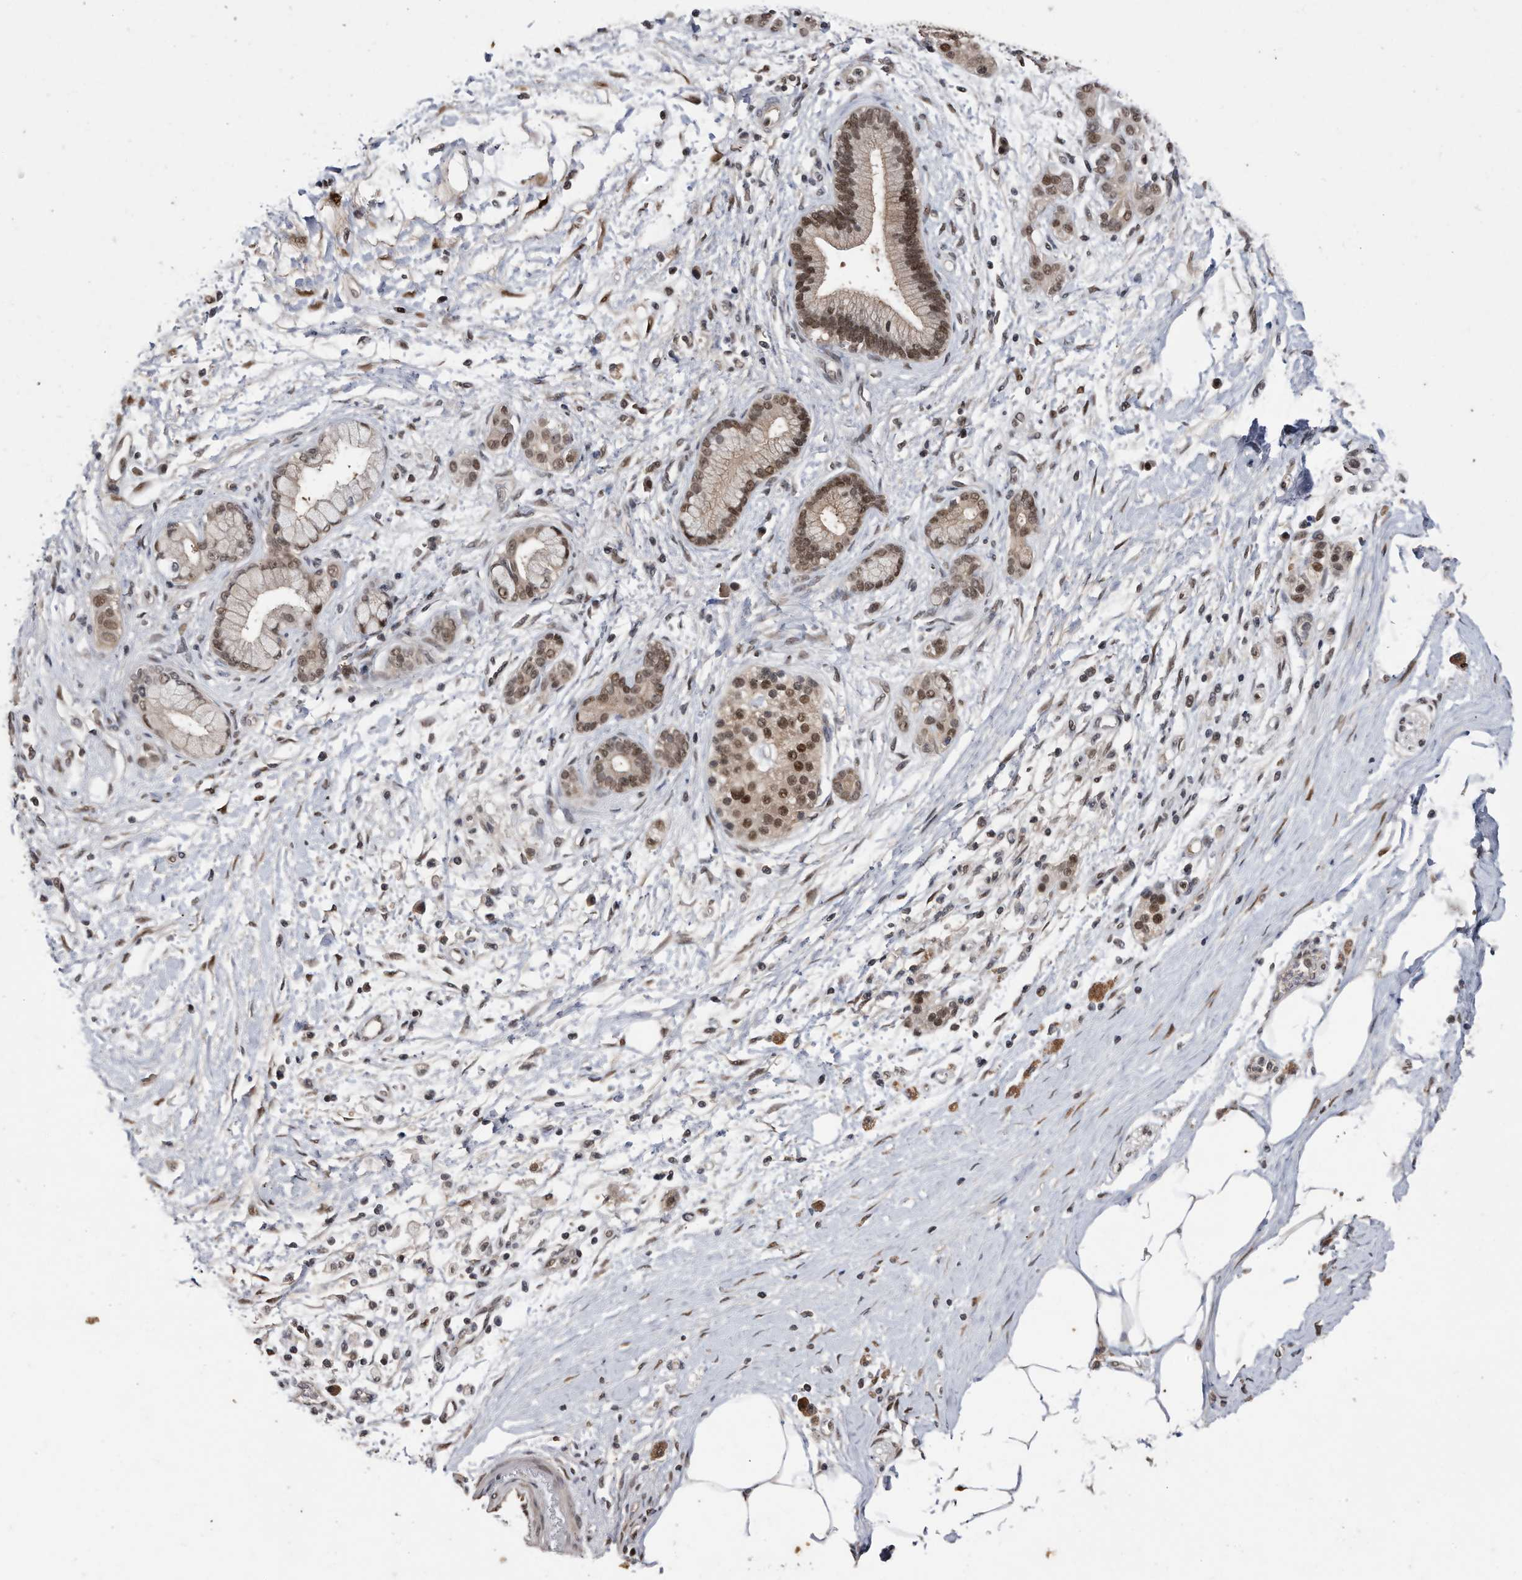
{"staining": {"intensity": "moderate", "quantity": ">75%", "location": "nuclear"}, "tissue": "pancreatic cancer", "cell_type": "Tumor cells", "image_type": "cancer", "snomed": [{"axis": "morphology", "description": "Adenocarcinoma, NOS"}, {"axis": "topography", "description": "Pancreas"}], "caption": "This is a photomicrograph of immunohistochemistry (IHC) staining of pancreatic cancer, which shows moderate staining in the nuclear of tumor cells.", "gene": "RAD23B", "patient": {"sex": "male", "age": 58}}